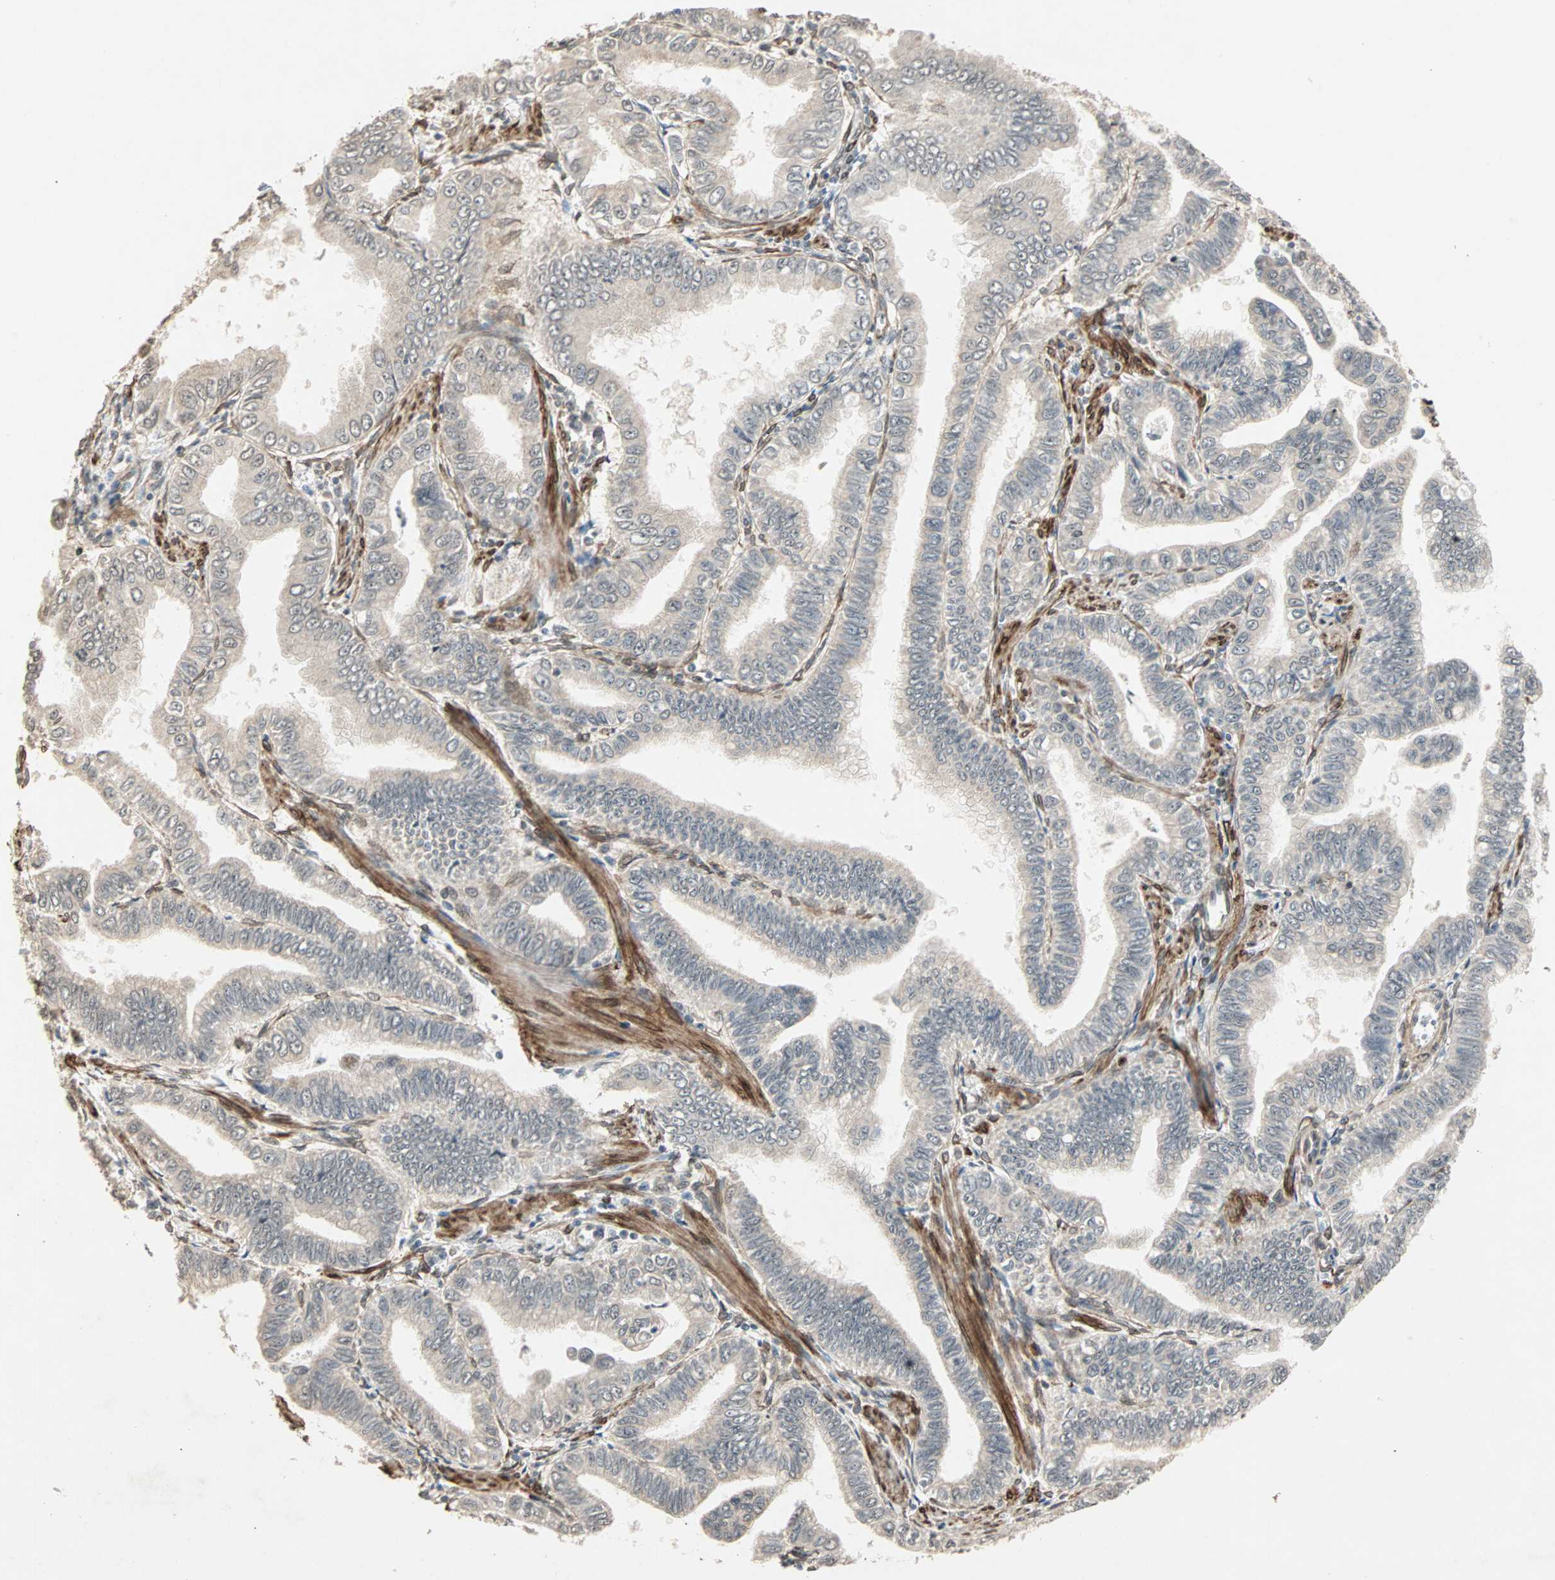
{"staining": {"intensity": "weak", "quantity": "25%-75%", "location": "cytoplasmic/membranous"}, "tissue": "pancreatic cancer", "cell_type": "Tumor cells", "image_type": "cancer", "snomed": [{"axis": "morphology", "description": "Normal tissue, NOS"}, {"axis": "topography", "description": "Lymph node"}], "caption": "There is low levels of weak cytoplasmic/membranous staining in tumor cells of pancreatic cancer, as demonstrated by immunohistochemical staining (brown color).", "gene": "TRPV4", "patient": {"sex": "male", "age": 50}}